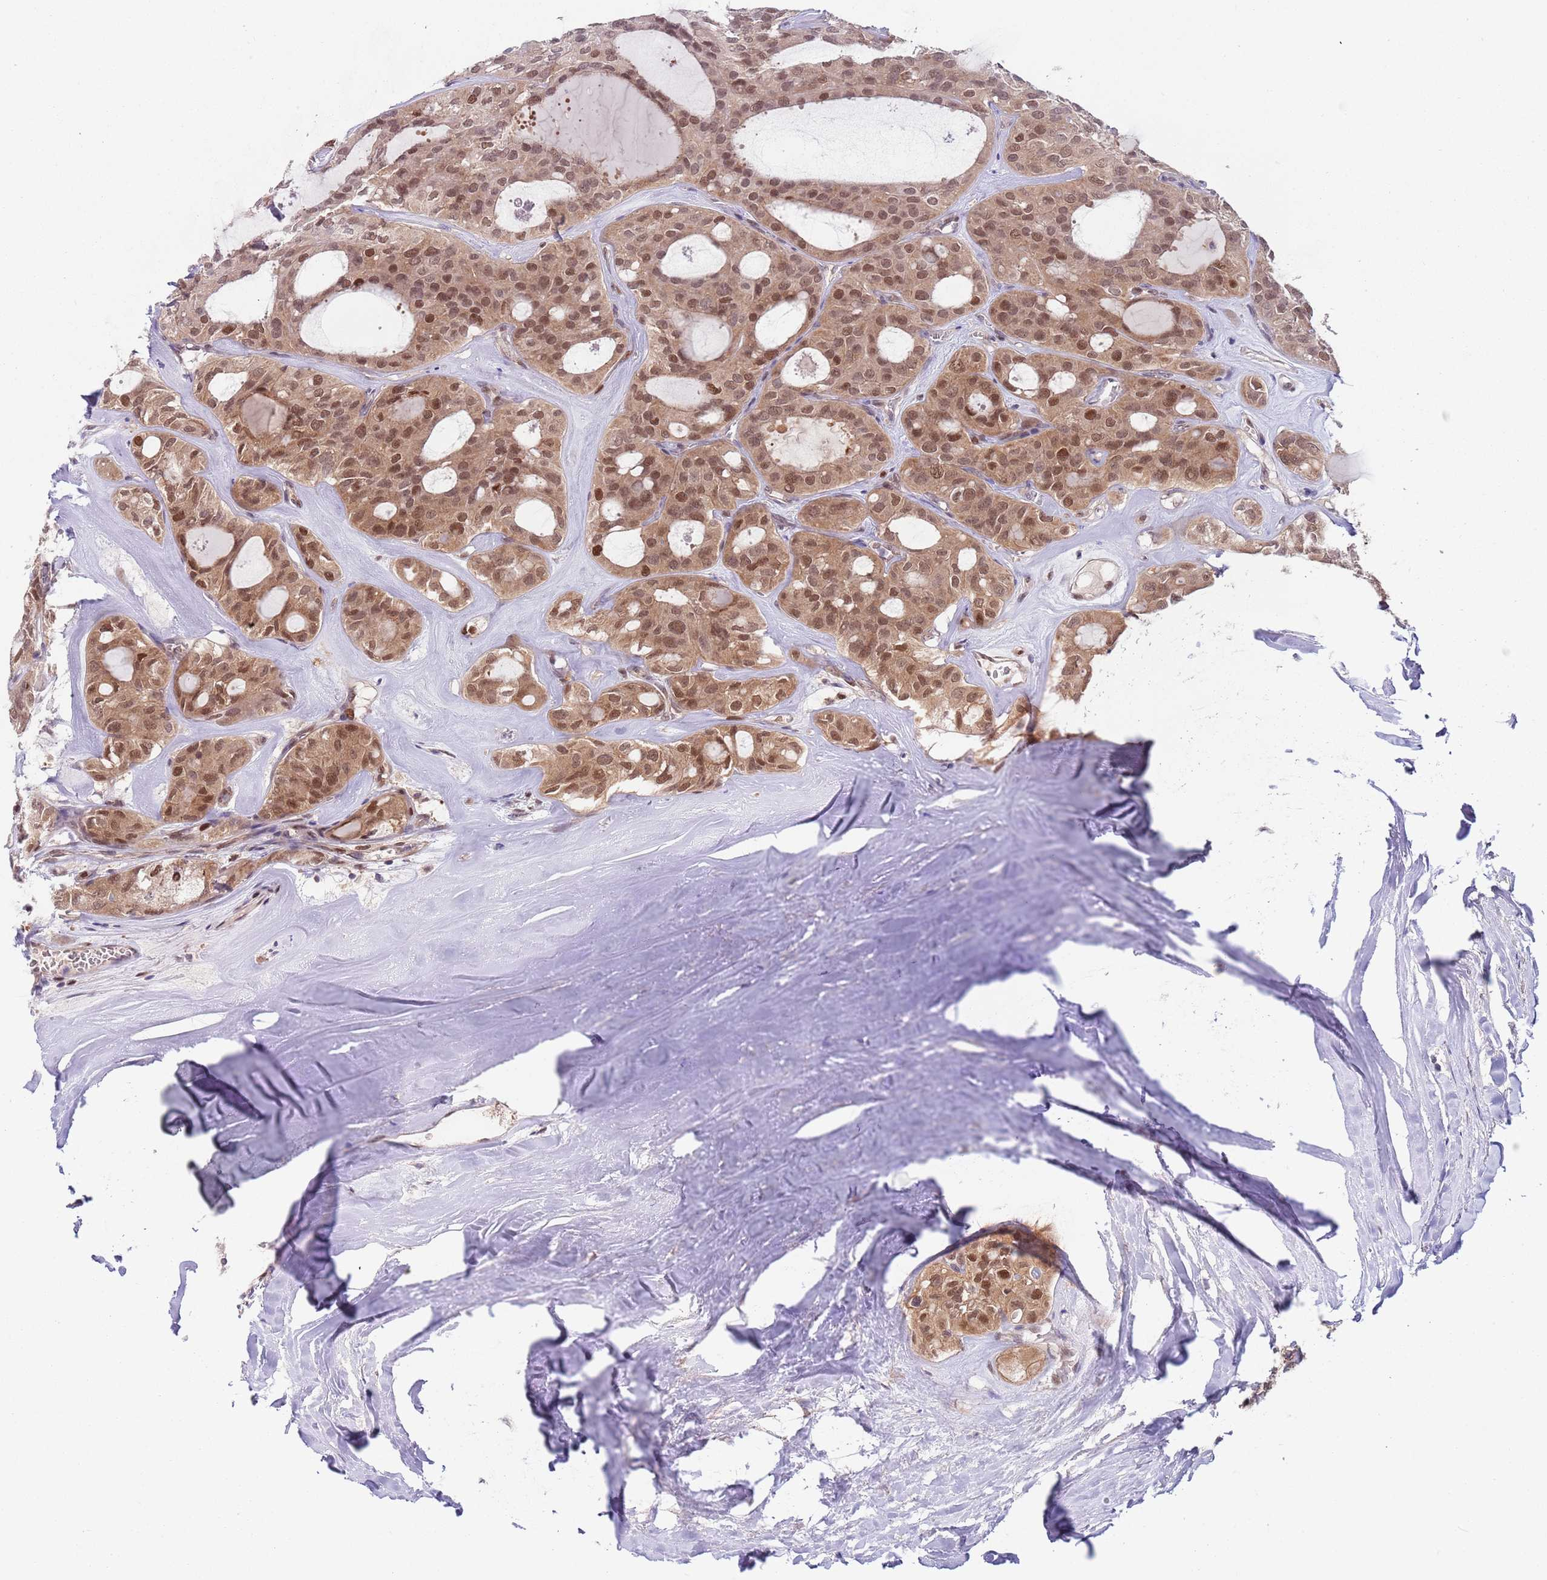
{"staining": {"intensity": "moderate", "quantity": ">75%", "location": "cytoplasmic/membranous,nuclear"}, "tissue": "thyroid cancer", "cell_type": "Tumor cells", "image_type": "cancer", "snomed": [{"axis": "morphology", "description": "Follicular adenoma carcinoma, NOS"}, {"axis": "topography", "description": "Thyroid gland"}], "caption": "Protein expression analysis of thyroid follicular adenoma carcinoma exhibits moderate cytoplasmic/membranous and nuclear staining in about >75% of tumor cells.", "gene": "RMND5B", "patient": {"sex": "male", "age": 75}}